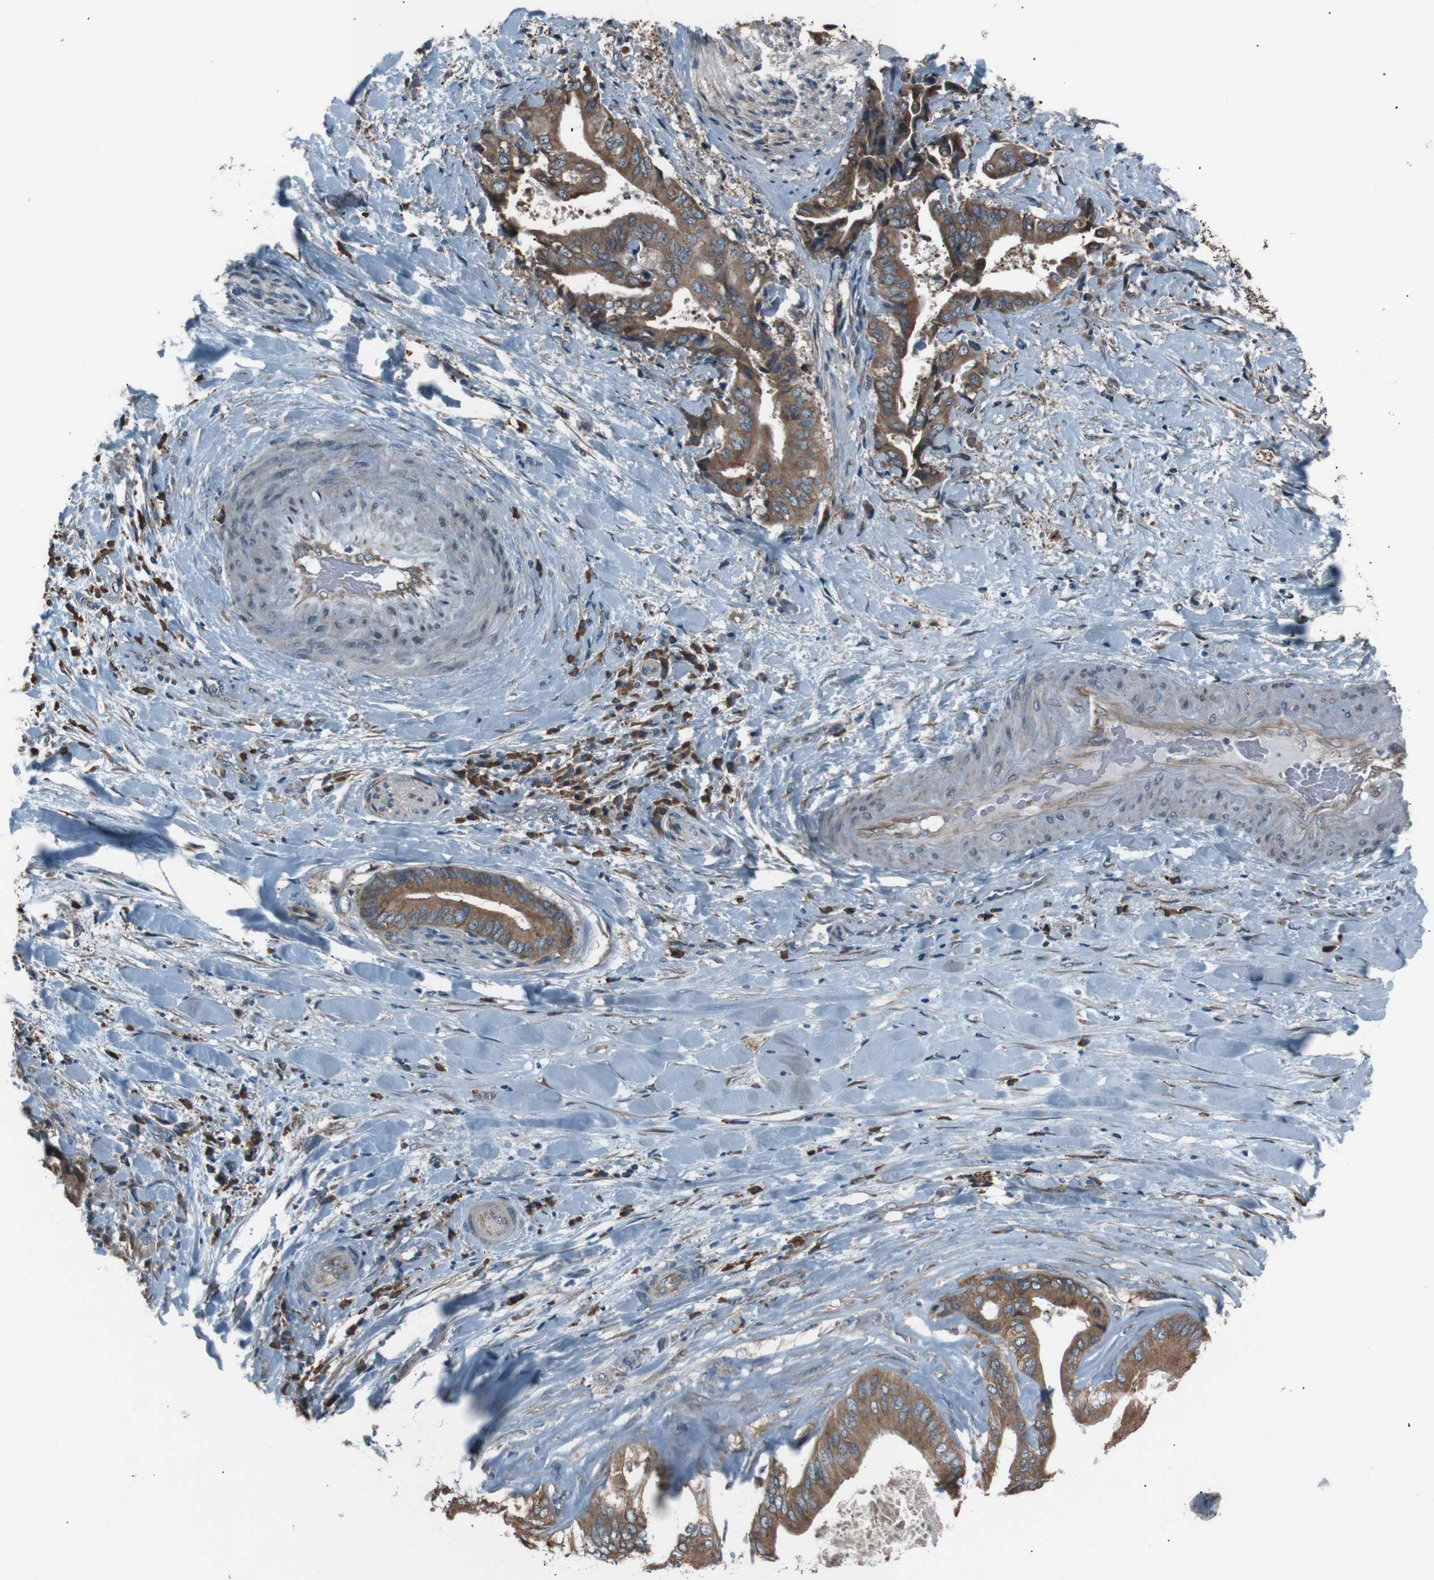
{"staining": {"intensity": "moderate", "quantity": ">75%", "location": "cytoplasmic/membranous"}, "tissue": "liver cancer", "cell_type": "Tumor cells", "image_type": "cancer", "snomed": [{"axis": "morphology", "description": "Cholangiocarcinoma"}, {"axis": "topography", "description": "Liver"}], "caption": "Human liver cancer (cholangiocarcinoma) stained for a protein (brown) exhibits moderate cytoplasmic/membranous positive positivity in approximately >75% of tumor cells.", "gene": "SIGMAR1", "patient": {"sex": "male", "age": 58}}